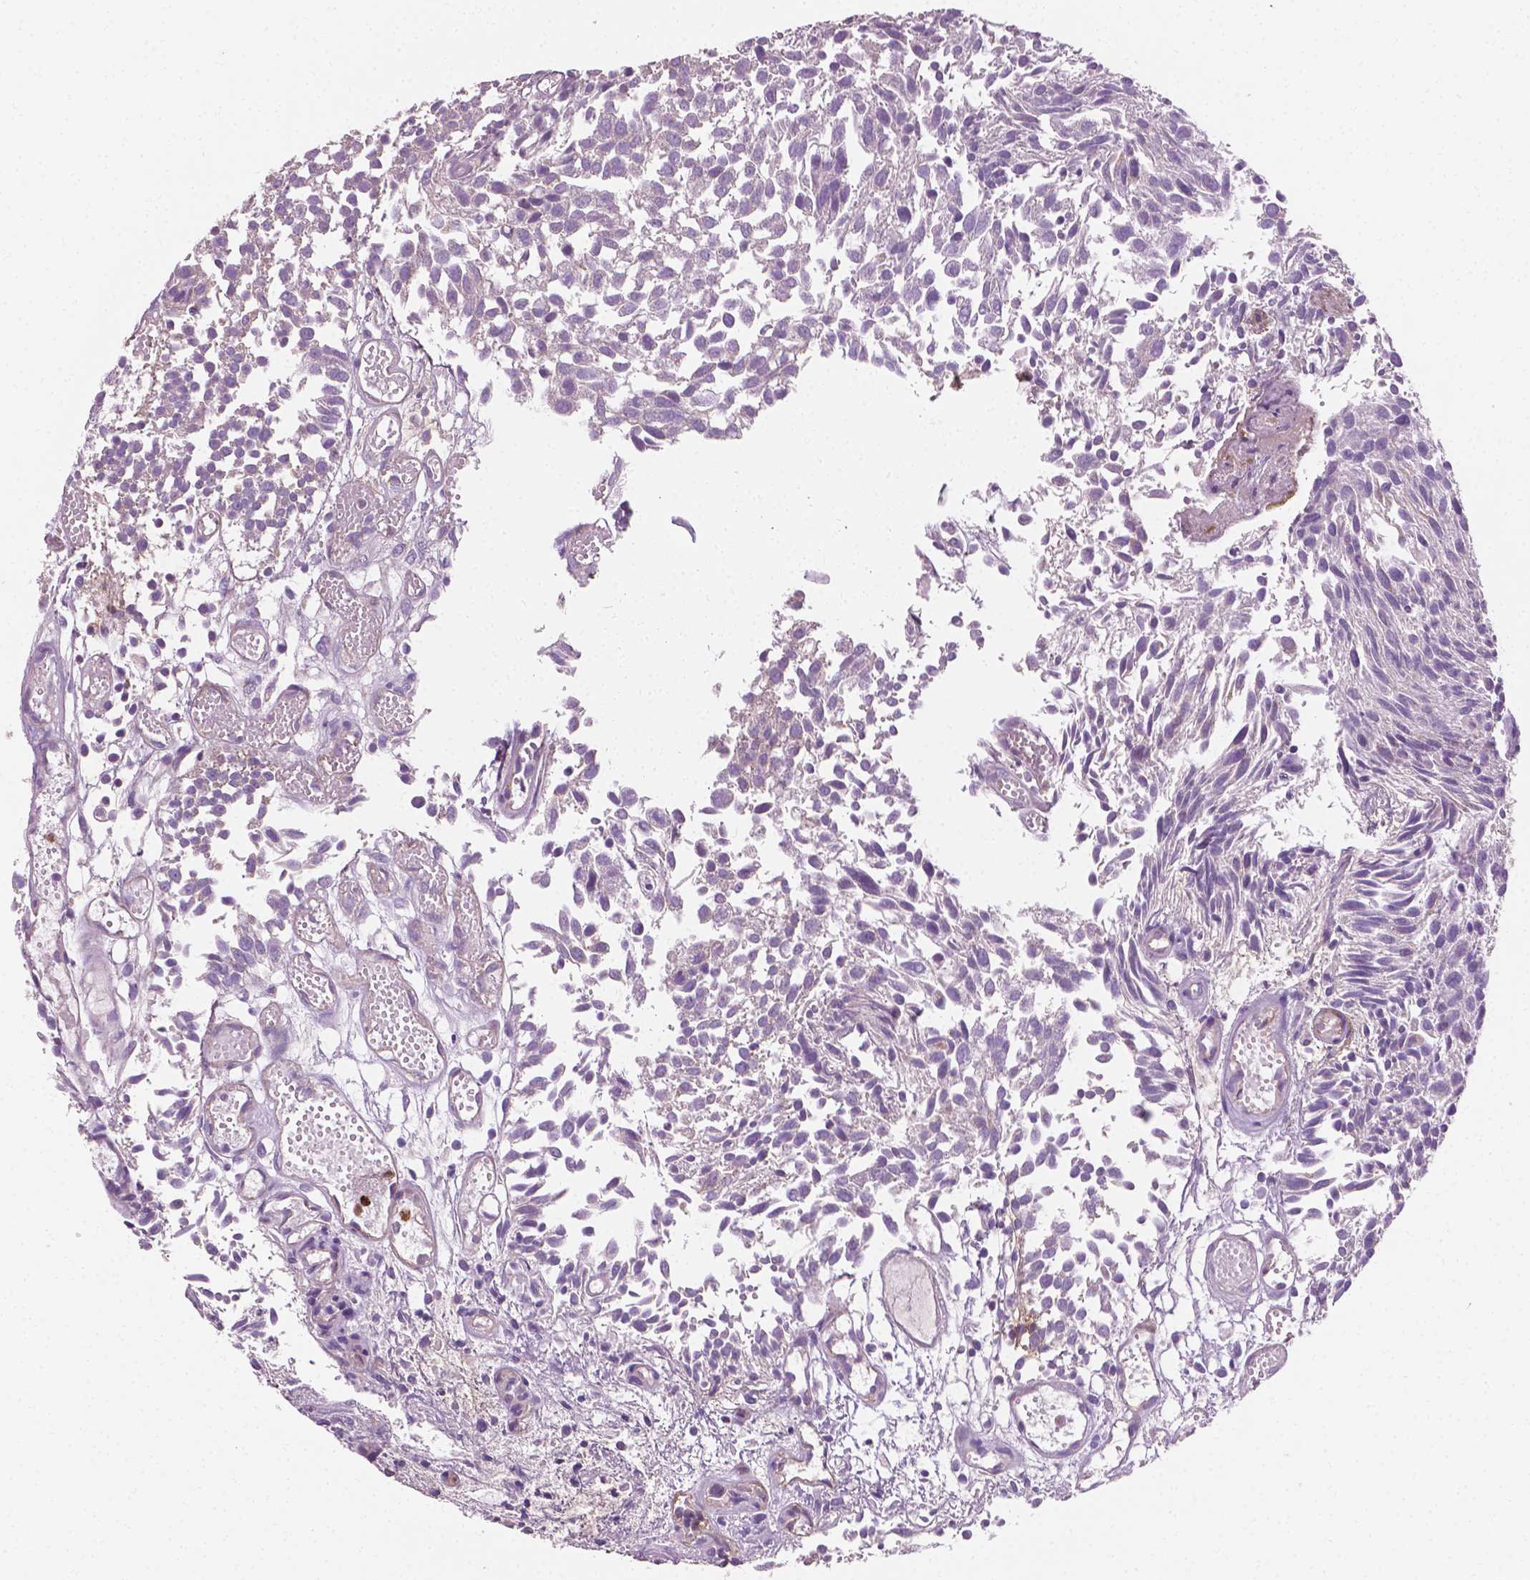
{"staining": {"intensity": "negative", "quantity": "none", "location": "none"}, "tissue": "urothelial cancer", "cell_type": "Tumor cells", "image_type": "cancer", "snomed": [{"axis": "morphology", "description": "Urothelial carcinoma, Low grade"}, {"axis": "topography", "description": "Urinary bladder"}], "caption": "Human urothelial carcinoma (low-grade) stained for a protein using IHC reveals no positivity in tumor cells.", "gene": "PTX3", "patient": {"sex": "male", "age": 70}}